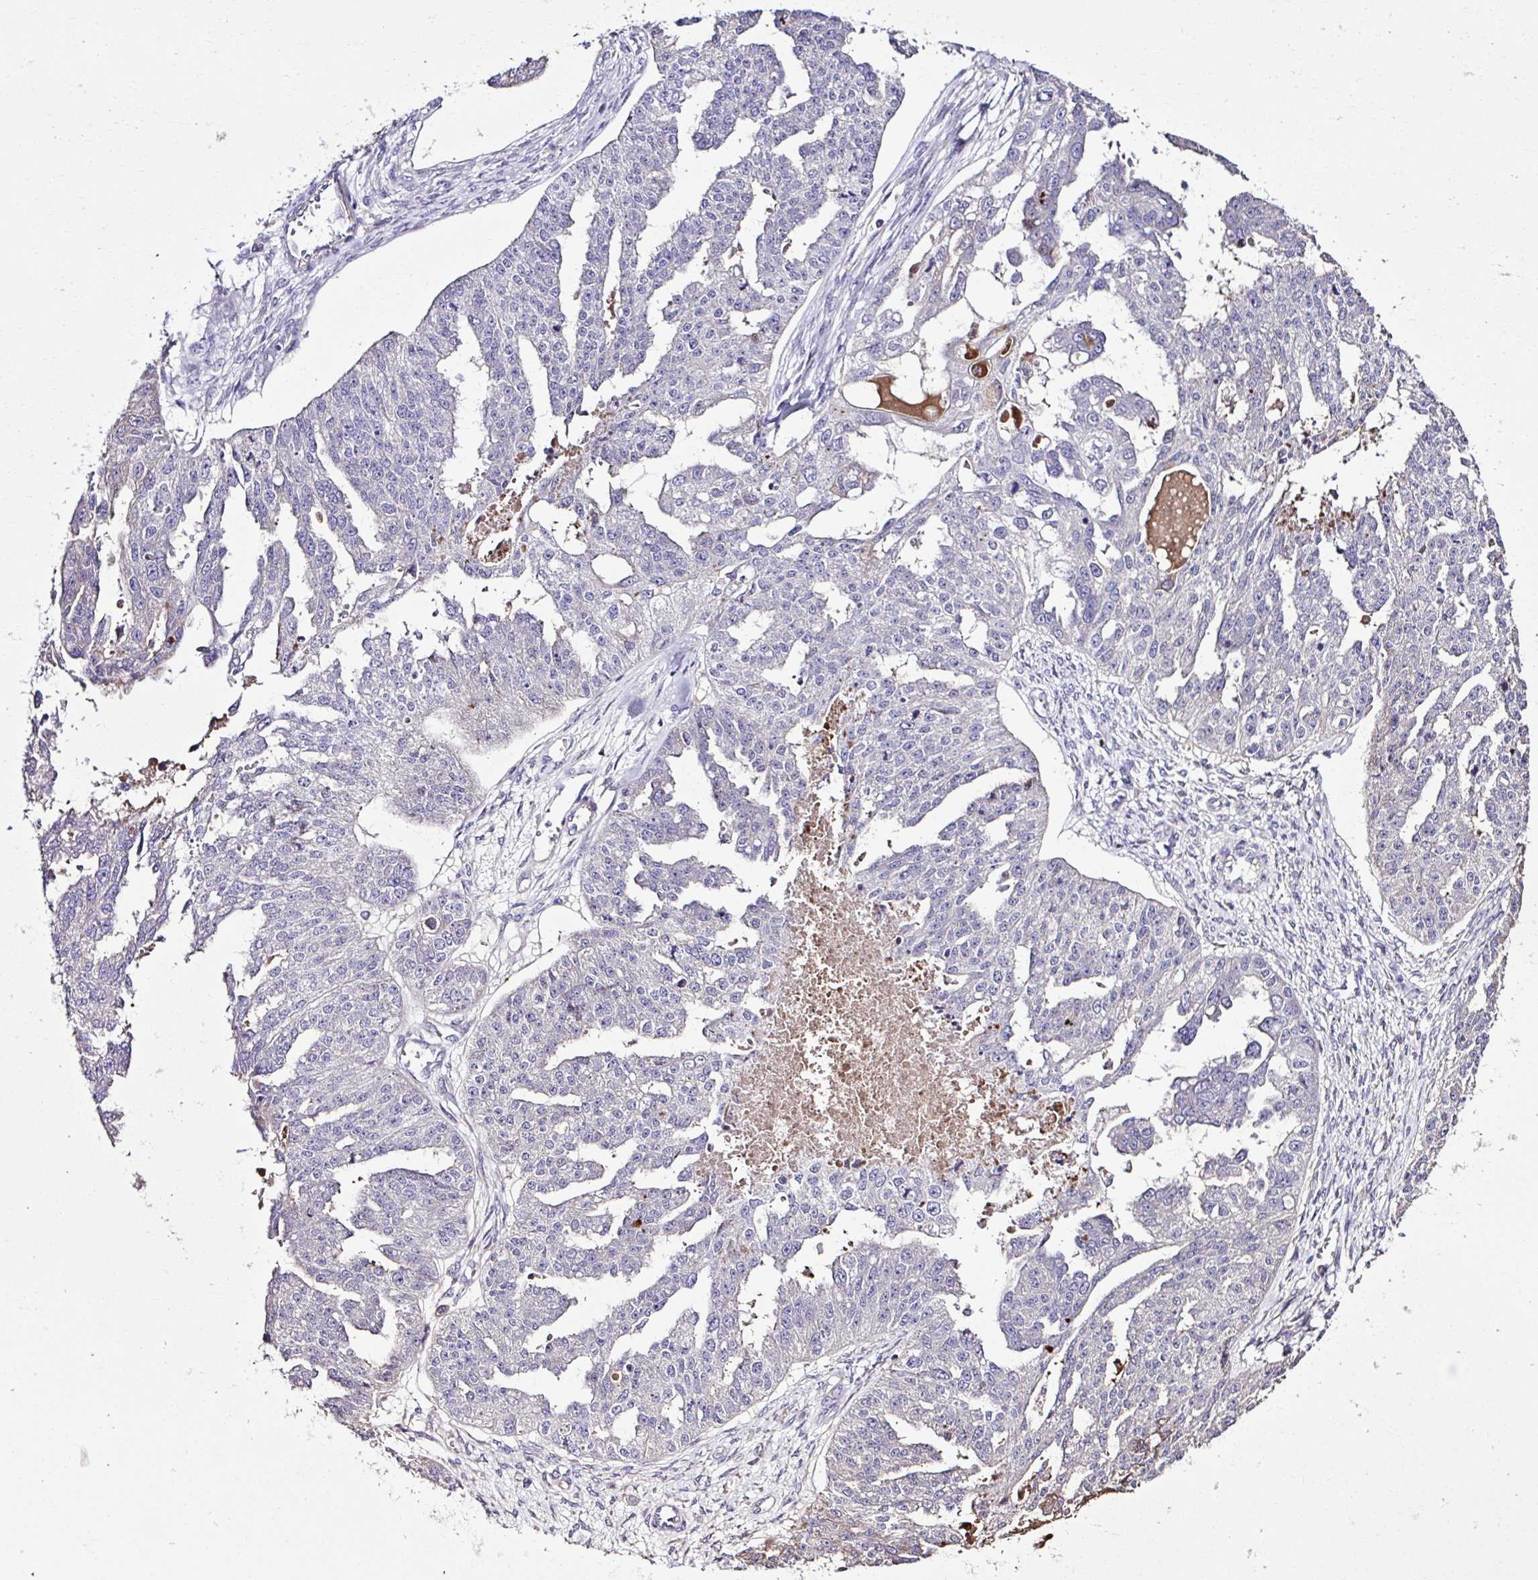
{"staining": {"intensity": "negative", "quantity": "none", "location": "none"}, "tissue": "ovarian cancer", "cell_type": "Tumor cells", "image_type": "cancer", "snomed": [{"axis": "morphology", "description": "Cystadenocarcinoma, serous, NOS"}, {"axis": "topography", "description": "Ovary"}], "caption": "The micrograph reveals no staining of tumor cells in ovarian cancer (serous cystadenocarcinoma).", "gene": "CCDC85C", "patient": {"sex": "female", "age": 58}}